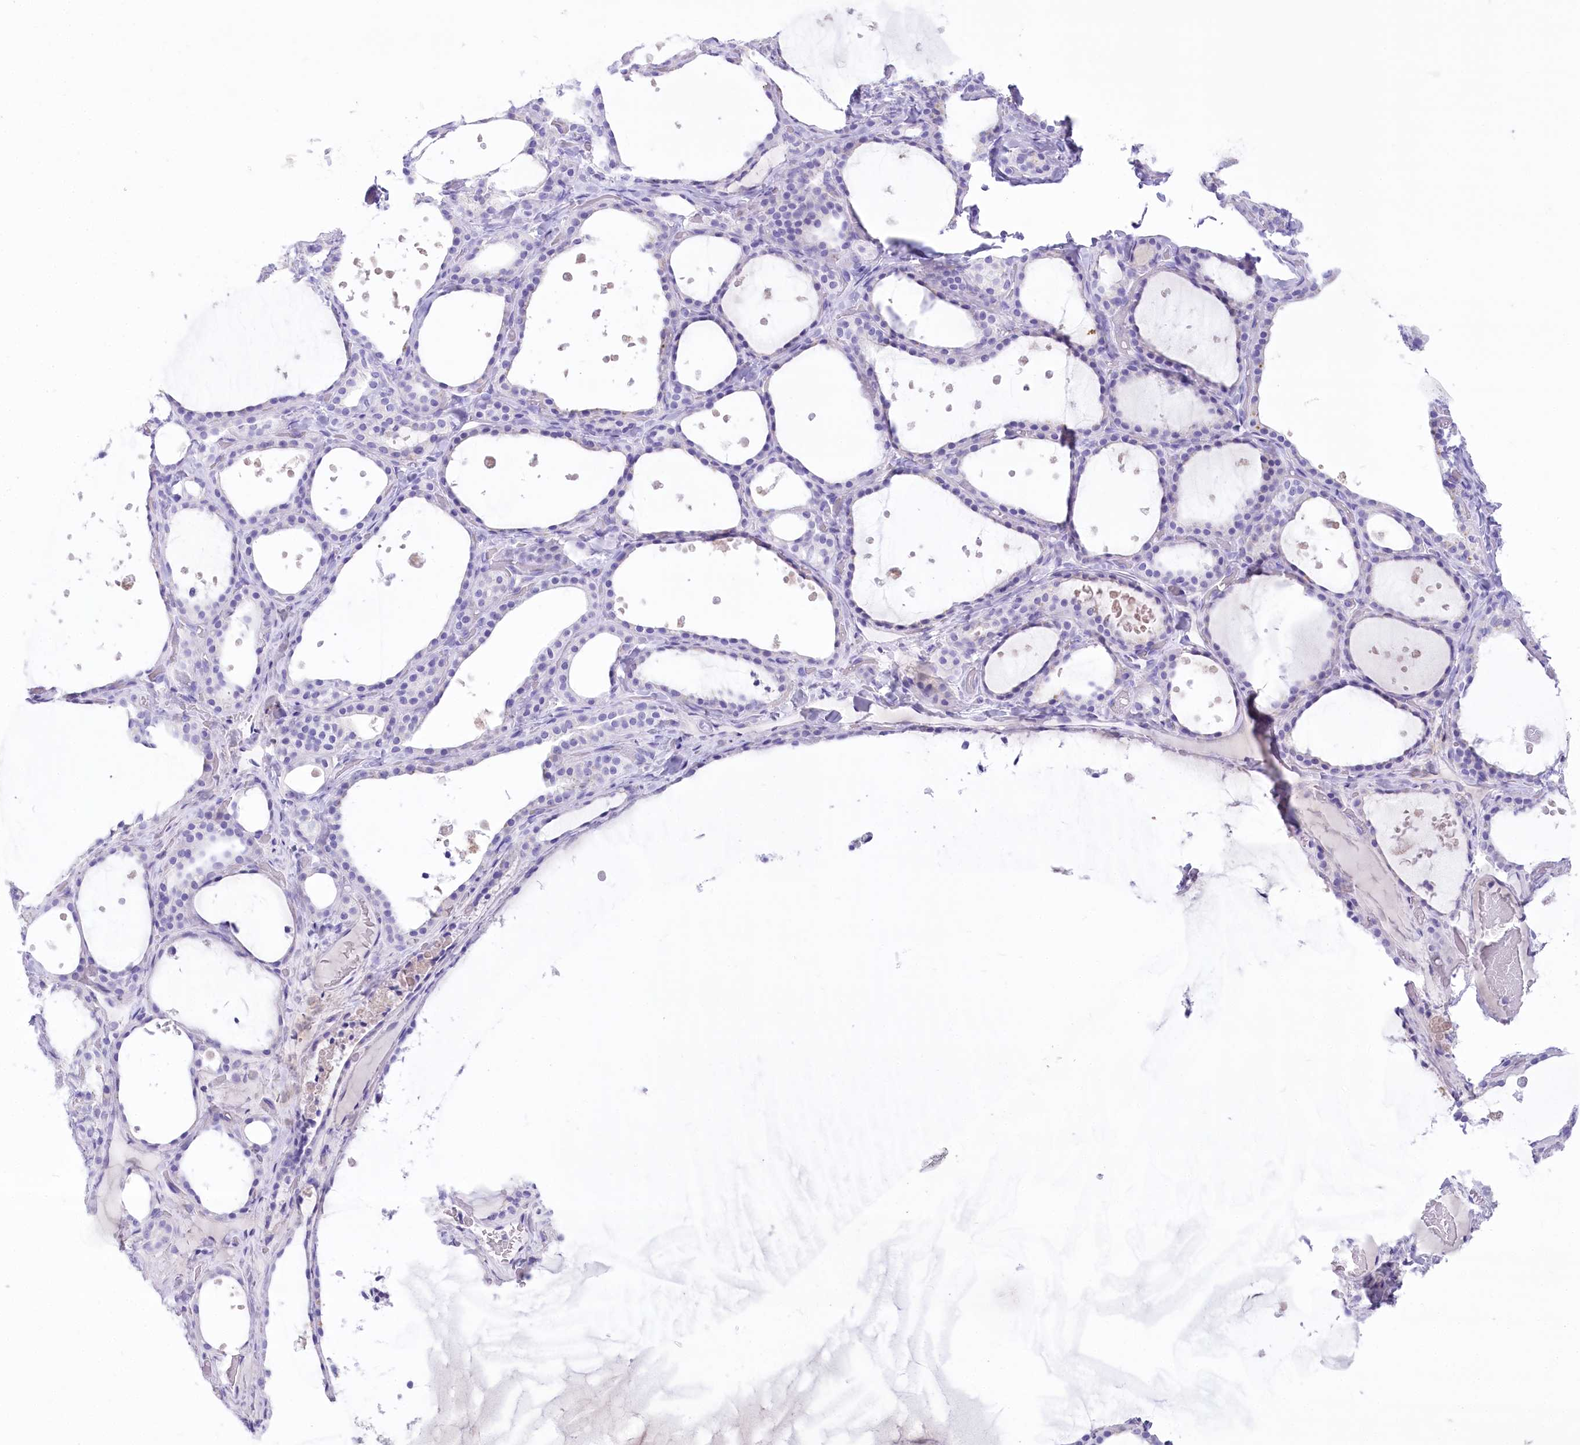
{"staining": {"intensity": "negative", "quantity": "none", "location": "none"}, "tissue": "thyroid gland", "cell_type": "Glandular cells", "image_type": "normal", "snomed": [{"axis": "morphology", "description": "Normal tissue, NOS"}, {"axis": "topography", "description": "Thyroid gland"}], "caption": "An immunohistochemistry (IHC) micrograph of normal thyroid gland is shown. There is no staining in glandular cells of thyroid gland.", "gene": "PBLD", "patient": {"sex": "female", "age": 44}}